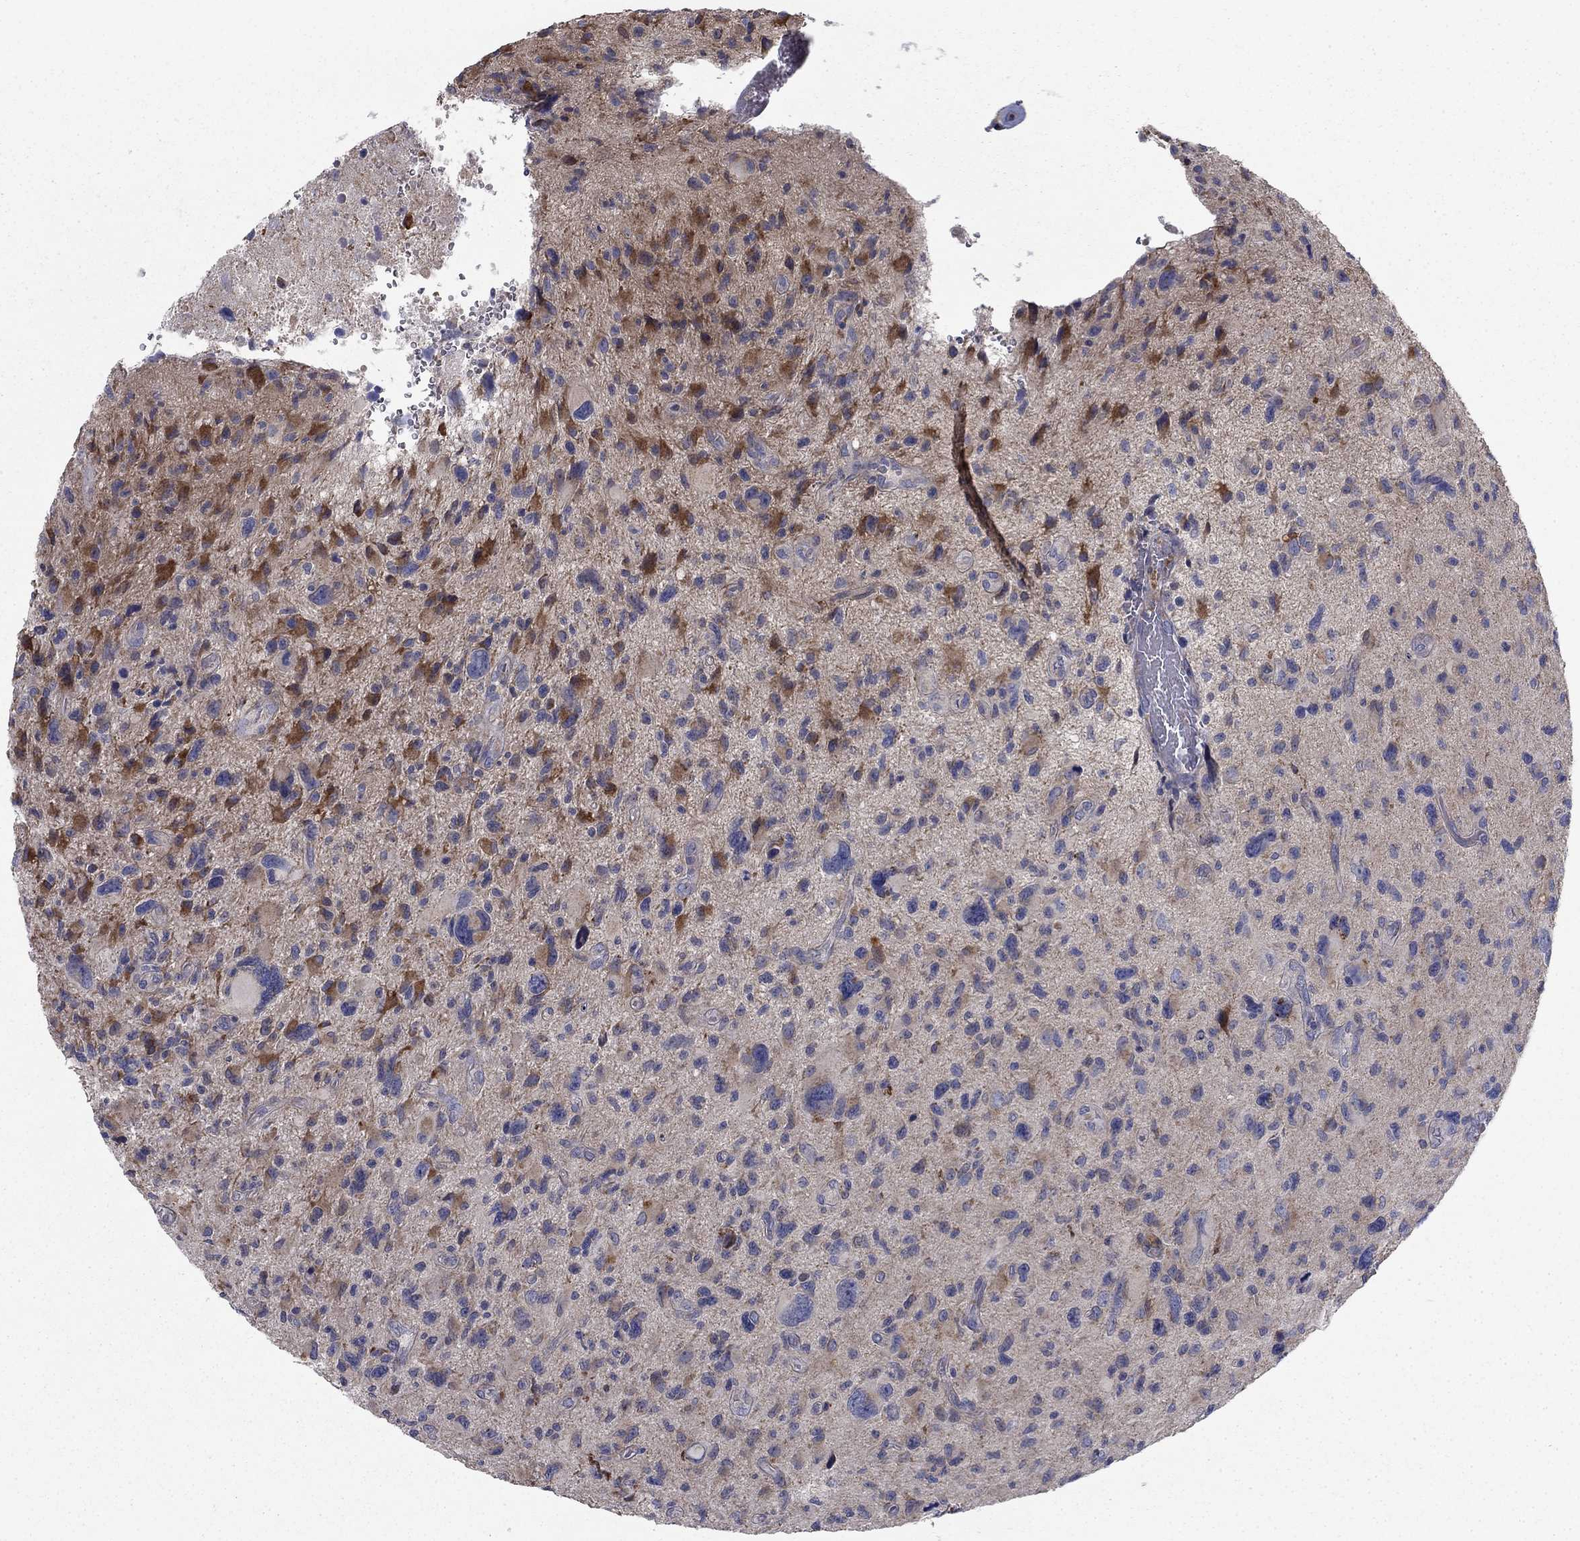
{"staining": {"intensity": "strong", "quantity": "<25%", "location": "cytoplasmic/membranous"}, "tissue": "glioma", "cell_type": "Tumor cells", "image_type": "cancer", "snomed": [{"axis": "morphology", "description": "Glioma, malignant, NOS"}, {"axis": "morphology", "description": "Glioma, malignant, High grade"}, {"axis": "topography", "description": "Brain"}], "caption": "Immunohistochemistry histopathology image of glioma (malignant) stained for a protein (brown), which reveals medium levels of strong cytoplasmic/membranous expression in approximately <25% of tumor cells.", "gene": "MMAA", "patient": {"sex": "female", "age": 71}}